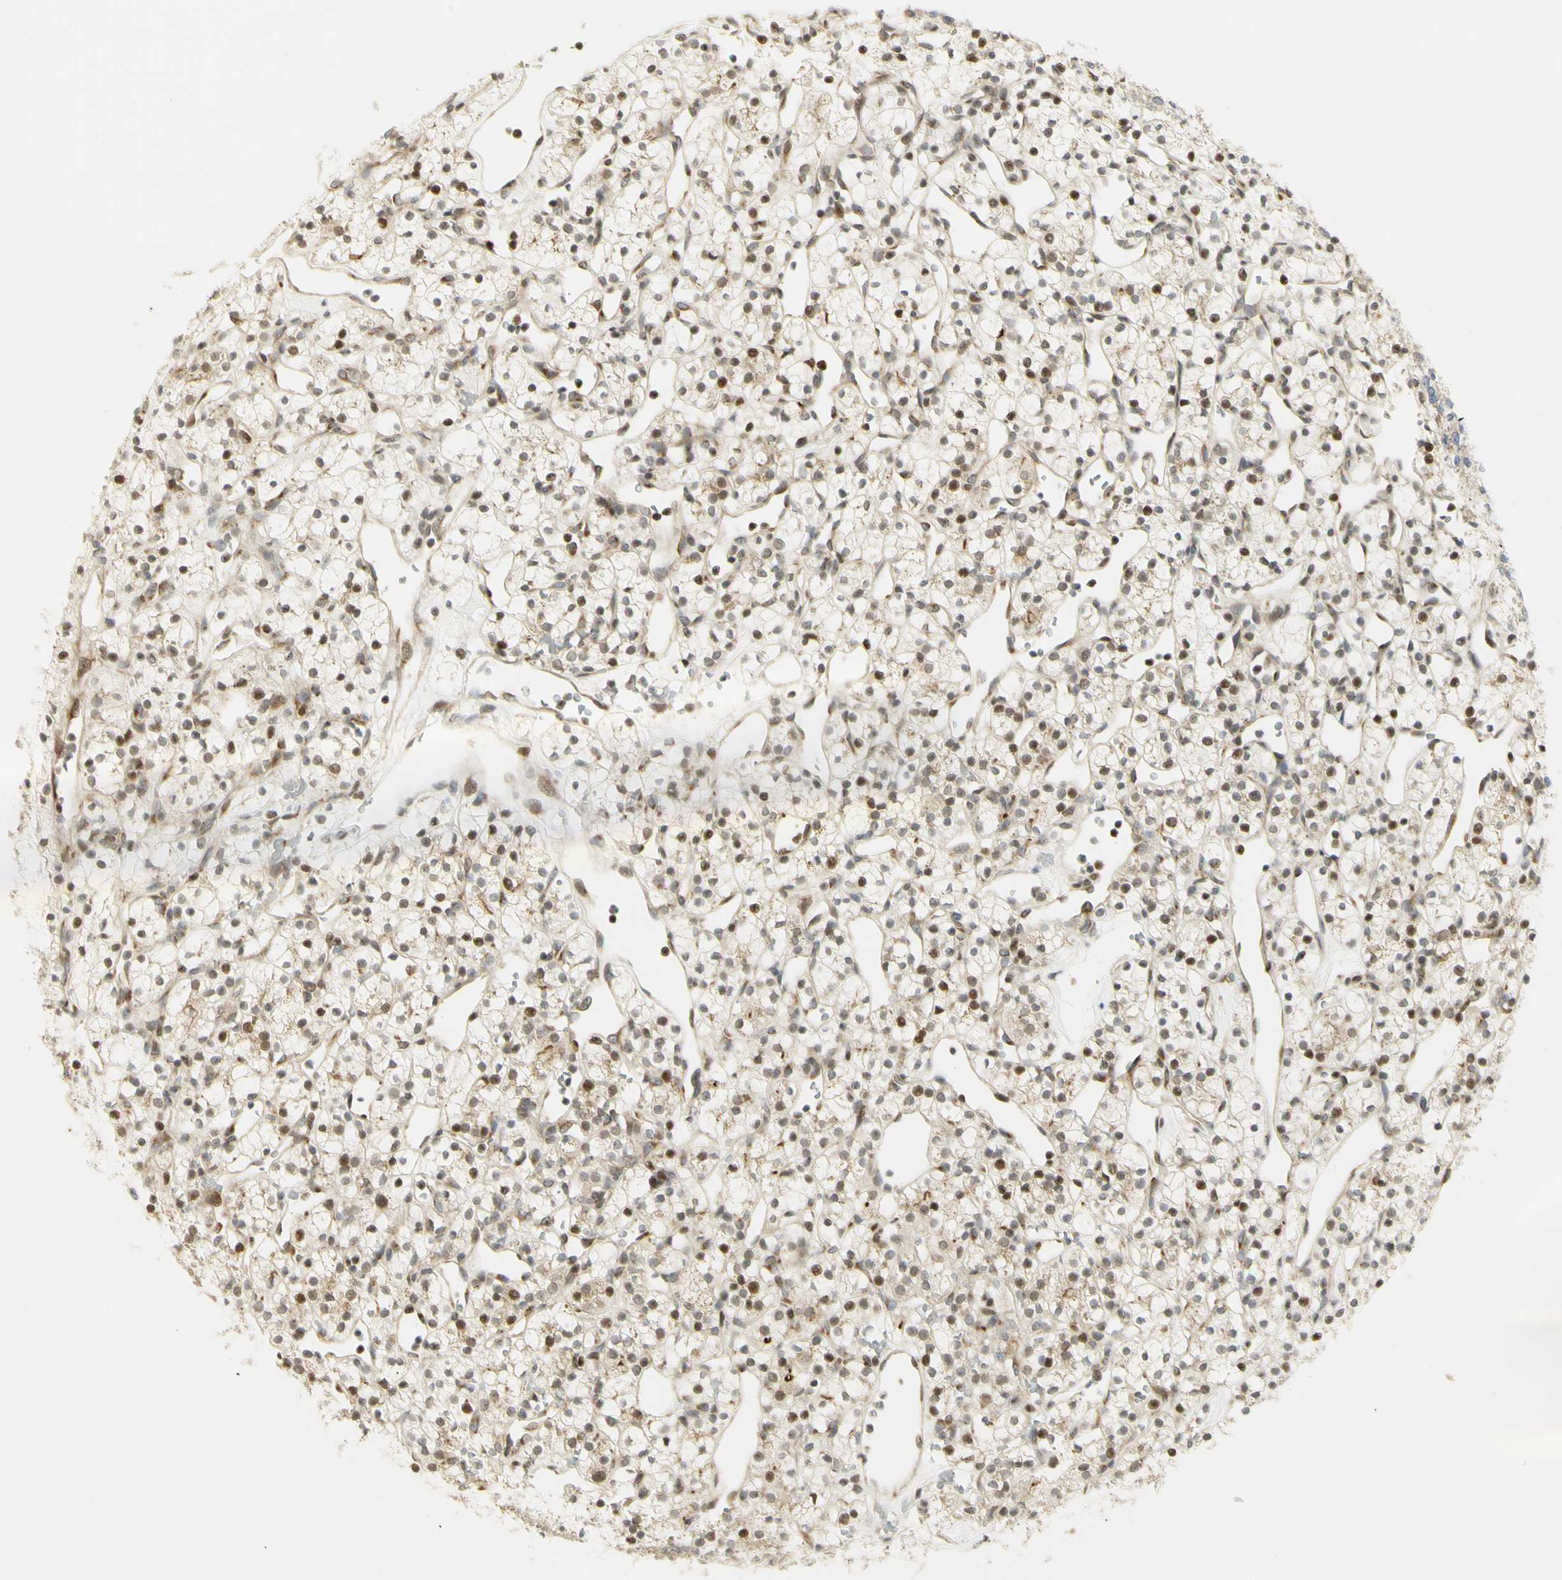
{"staining": {"intensity": "moderate", "quantity": "<25%", "location": "cytoplasmic/membranous,nuclear"}, "tissue": "renal cancer", "cell_type": "Tumor cells", "image_type": "cancer", "snomed": [{"axis": "morphology", "description": "Adenocarcinoma, NOS"}, {"axis": "topography", "description": "Kidney"}], "caption": "A high-resolution micrograph shows immunohistochemistry staining of adenocarcinoma (renal), which demonstrates moderate cytoplasmic/membranous and nuclear expression in about <25% of tumor cells. Immunohistochemistry stains the protein in brown and the nuclei are stained blue.", "gene": "KIF11", "patient": {"sex": "female", "age": 60}}